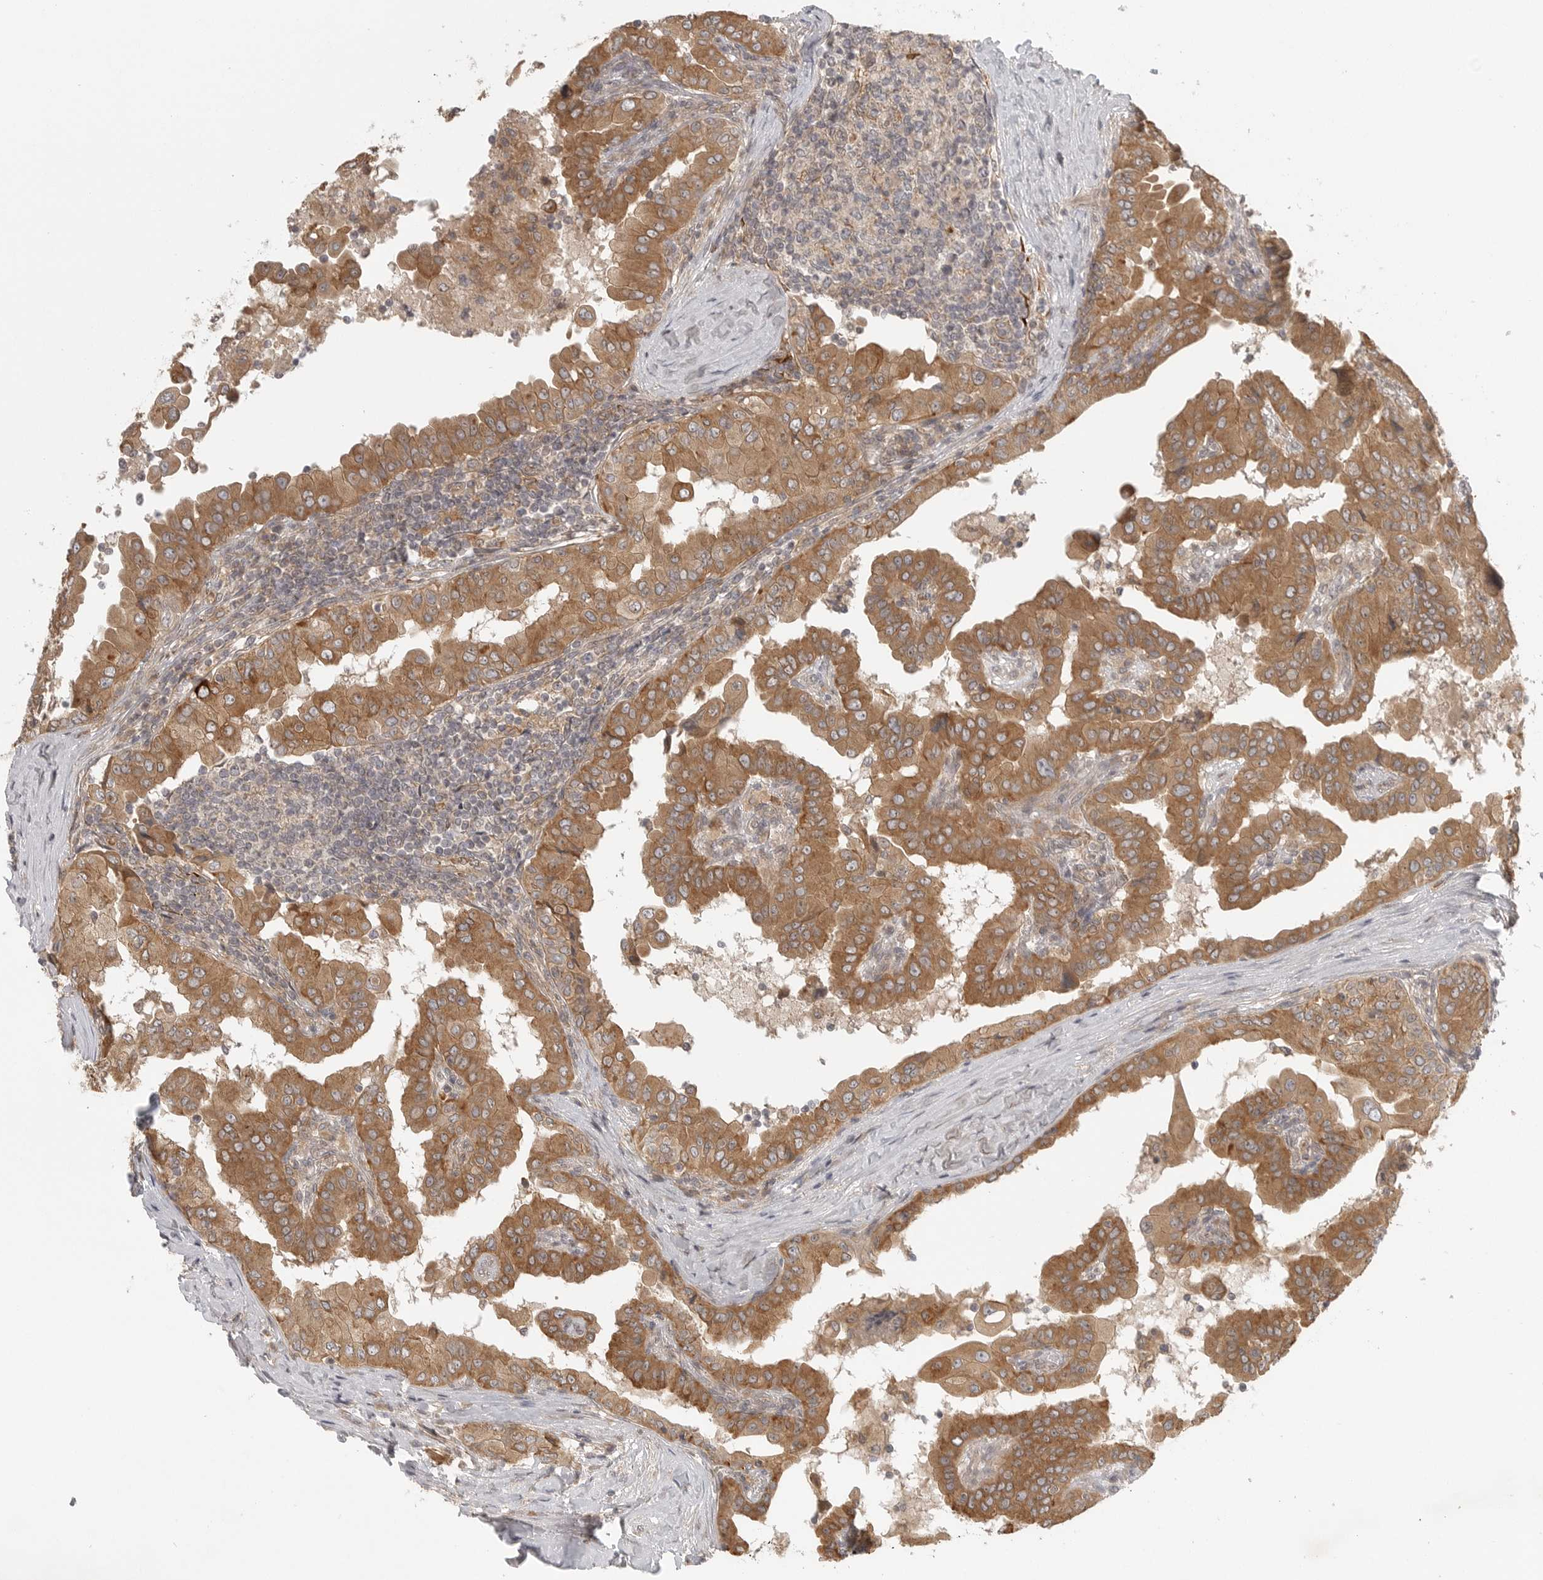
{"staining": {"intensity": "moderate", "quantity": ">75%", "location": "cytoplasmic/membranous"}, "tissue": "thyroid cancer", "cell_type": "Tumor cells", "image_type": "cancer", "snomed": [{"axis": "morphology", "description": "Papillary adenocarcinoma, NOS"}, {"axis": "topography", "description": "Thyroid gland"}], "caption": "Immunohistochemistry (DAB (3,3'-diaminobenzidine)) staining of human thyroid cancer displays moderate cytoplasmic/membranous protein expression in about >75% of tumor cells. The protein of interest is stained brown, and the nuclei are stained in blue (DAB (3,3'-diaminobenzidine) IHC with brightfield microscopy, high magnification).", "gene": "CCPG1", "patient": {"sex": "male", "age": 33}}